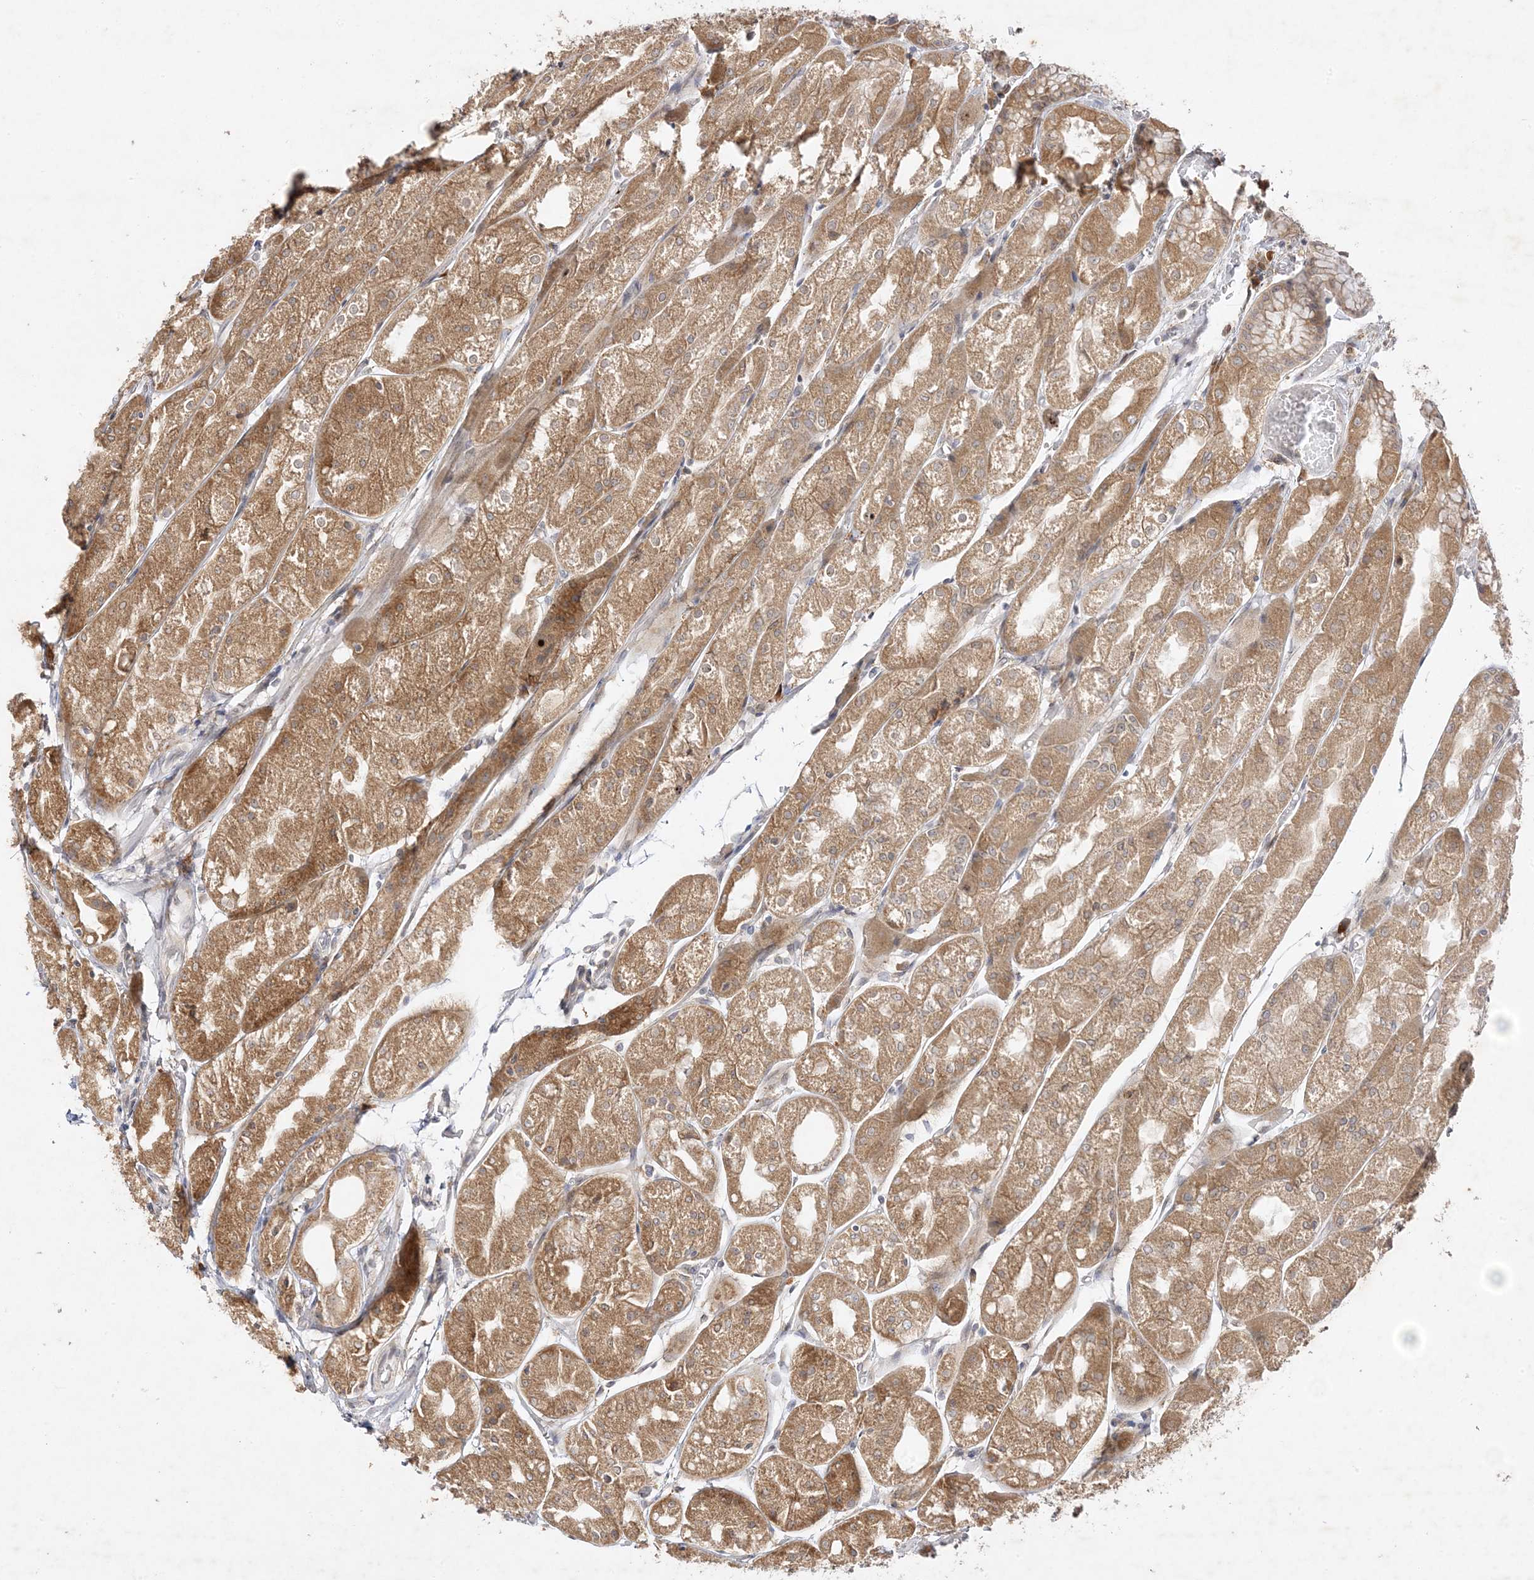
{"staining": {"intensity": "moderate", "quantity": ">75%", "location": "cytoplasmic/membranous"}, "tissue": "stomach", "cell_type": "Glandular cells", "image_type": "normal", "snomed": [{"axis": "morphology", "description": "Normal tissue, NOS"}, {"axis": "topography", "description": "Stomach, upper"}], "caption": "Immunohistochemical staining of unremarkable human stomach exhibits moderate cytoplasmic/membranous protein positivity in approximately >75% of glandular cells. The staining is performed using DAB brown chromogen to label protein expression. The nuclei are counter-stained blue using hematoxylin.", "gene": "C2CD2", "patient": {"sex": "male", "age": 72}}